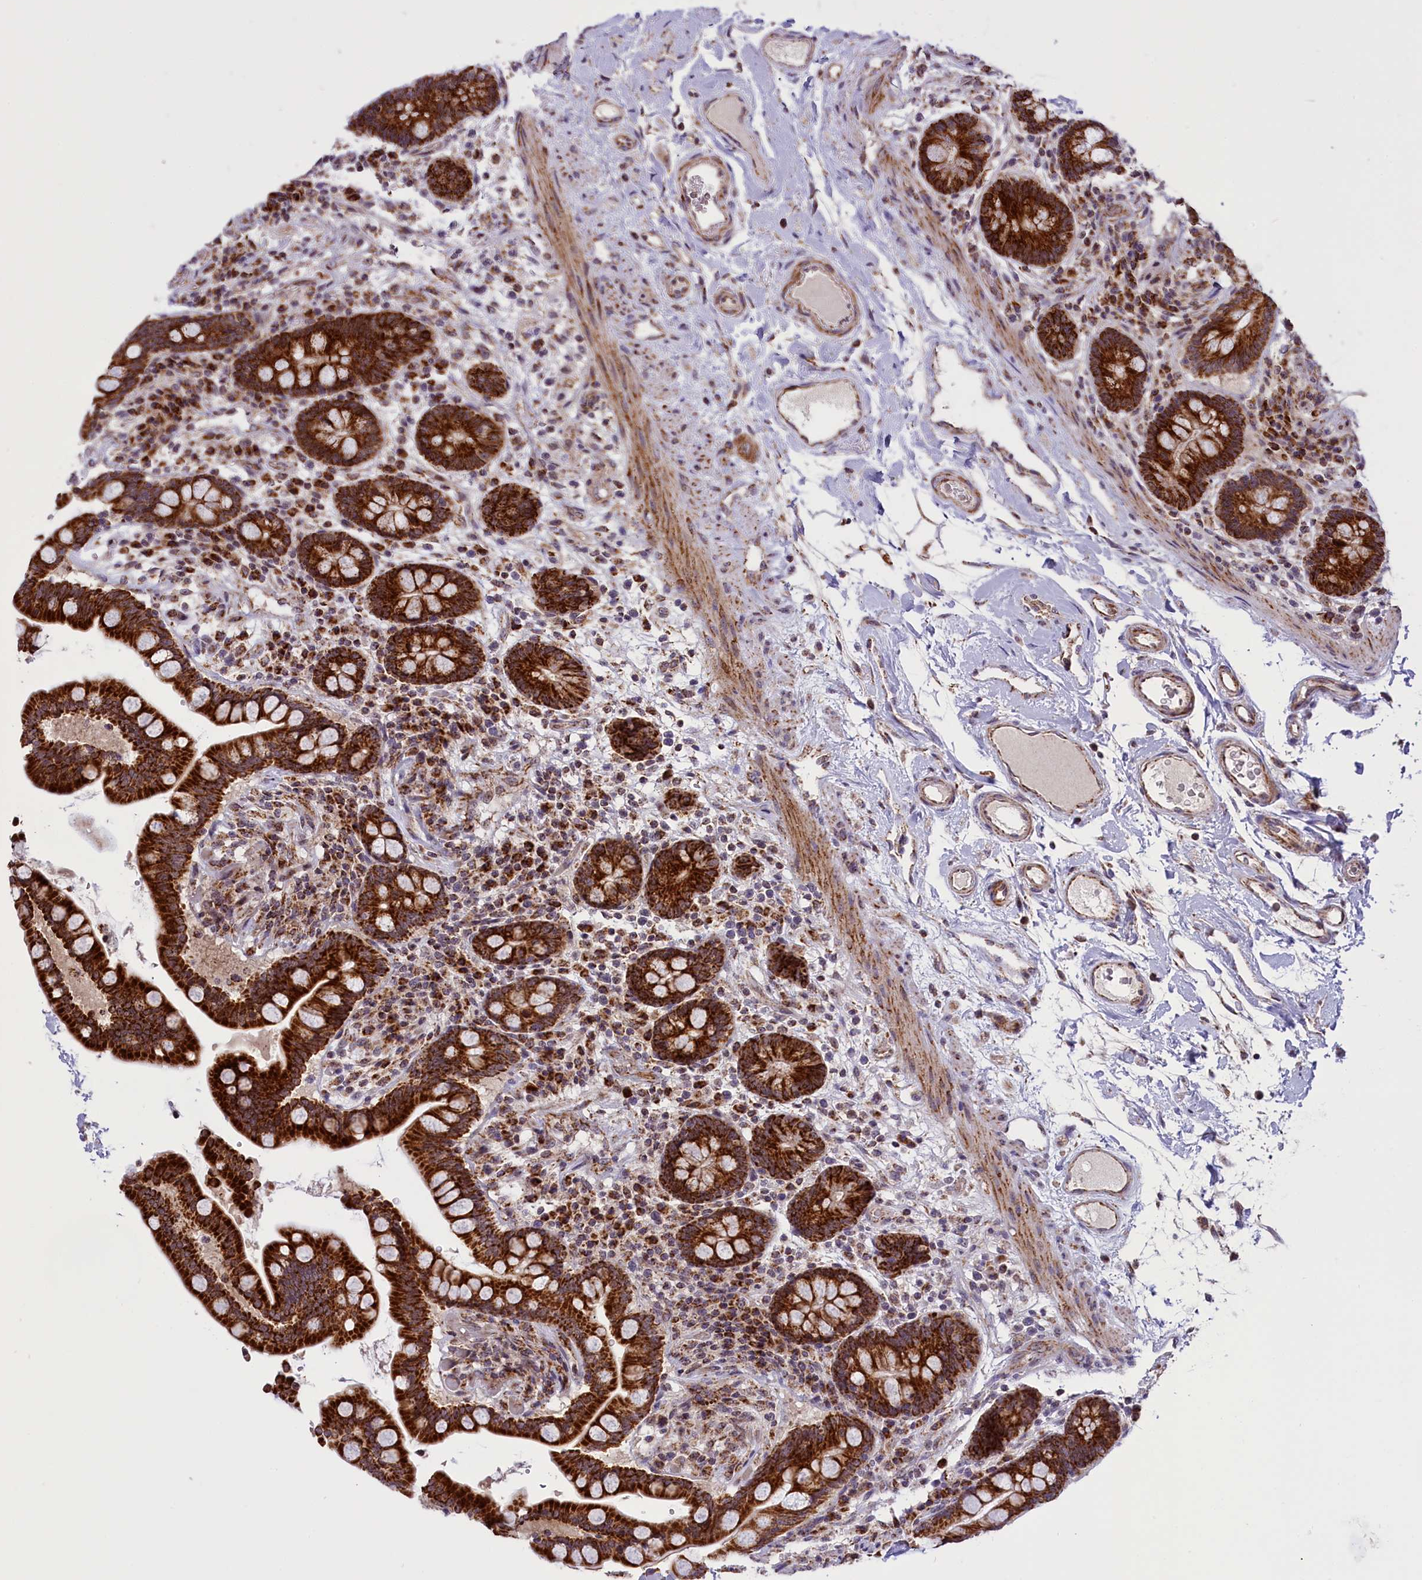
{"staining": {"intensity": "moderate", "quantity": ">75%", "location": "cytoplasmic/membranous"}, "tissue": "colon", "cell_type": "Endothelial cells", "image_type": "normal", "snomed": [{"axis": "morphology", "description": "Normal tissue, NOS"}, {"axis": "topography", "description": "Colon"}], "caption": "Immunohistochemical staining of normal colon displays >75% levels of moderate cytoplasmic/membranous protein staining in approximately >75% of endothelial cells. The staining was performed using DAB (3,3'-diaminobenzidine), with brown indicating positive protein expression. Nuclei are stained blue with hematoxylin.", "gene": "NDUFS5", "patient": {"sex": "male", "age": 73}}